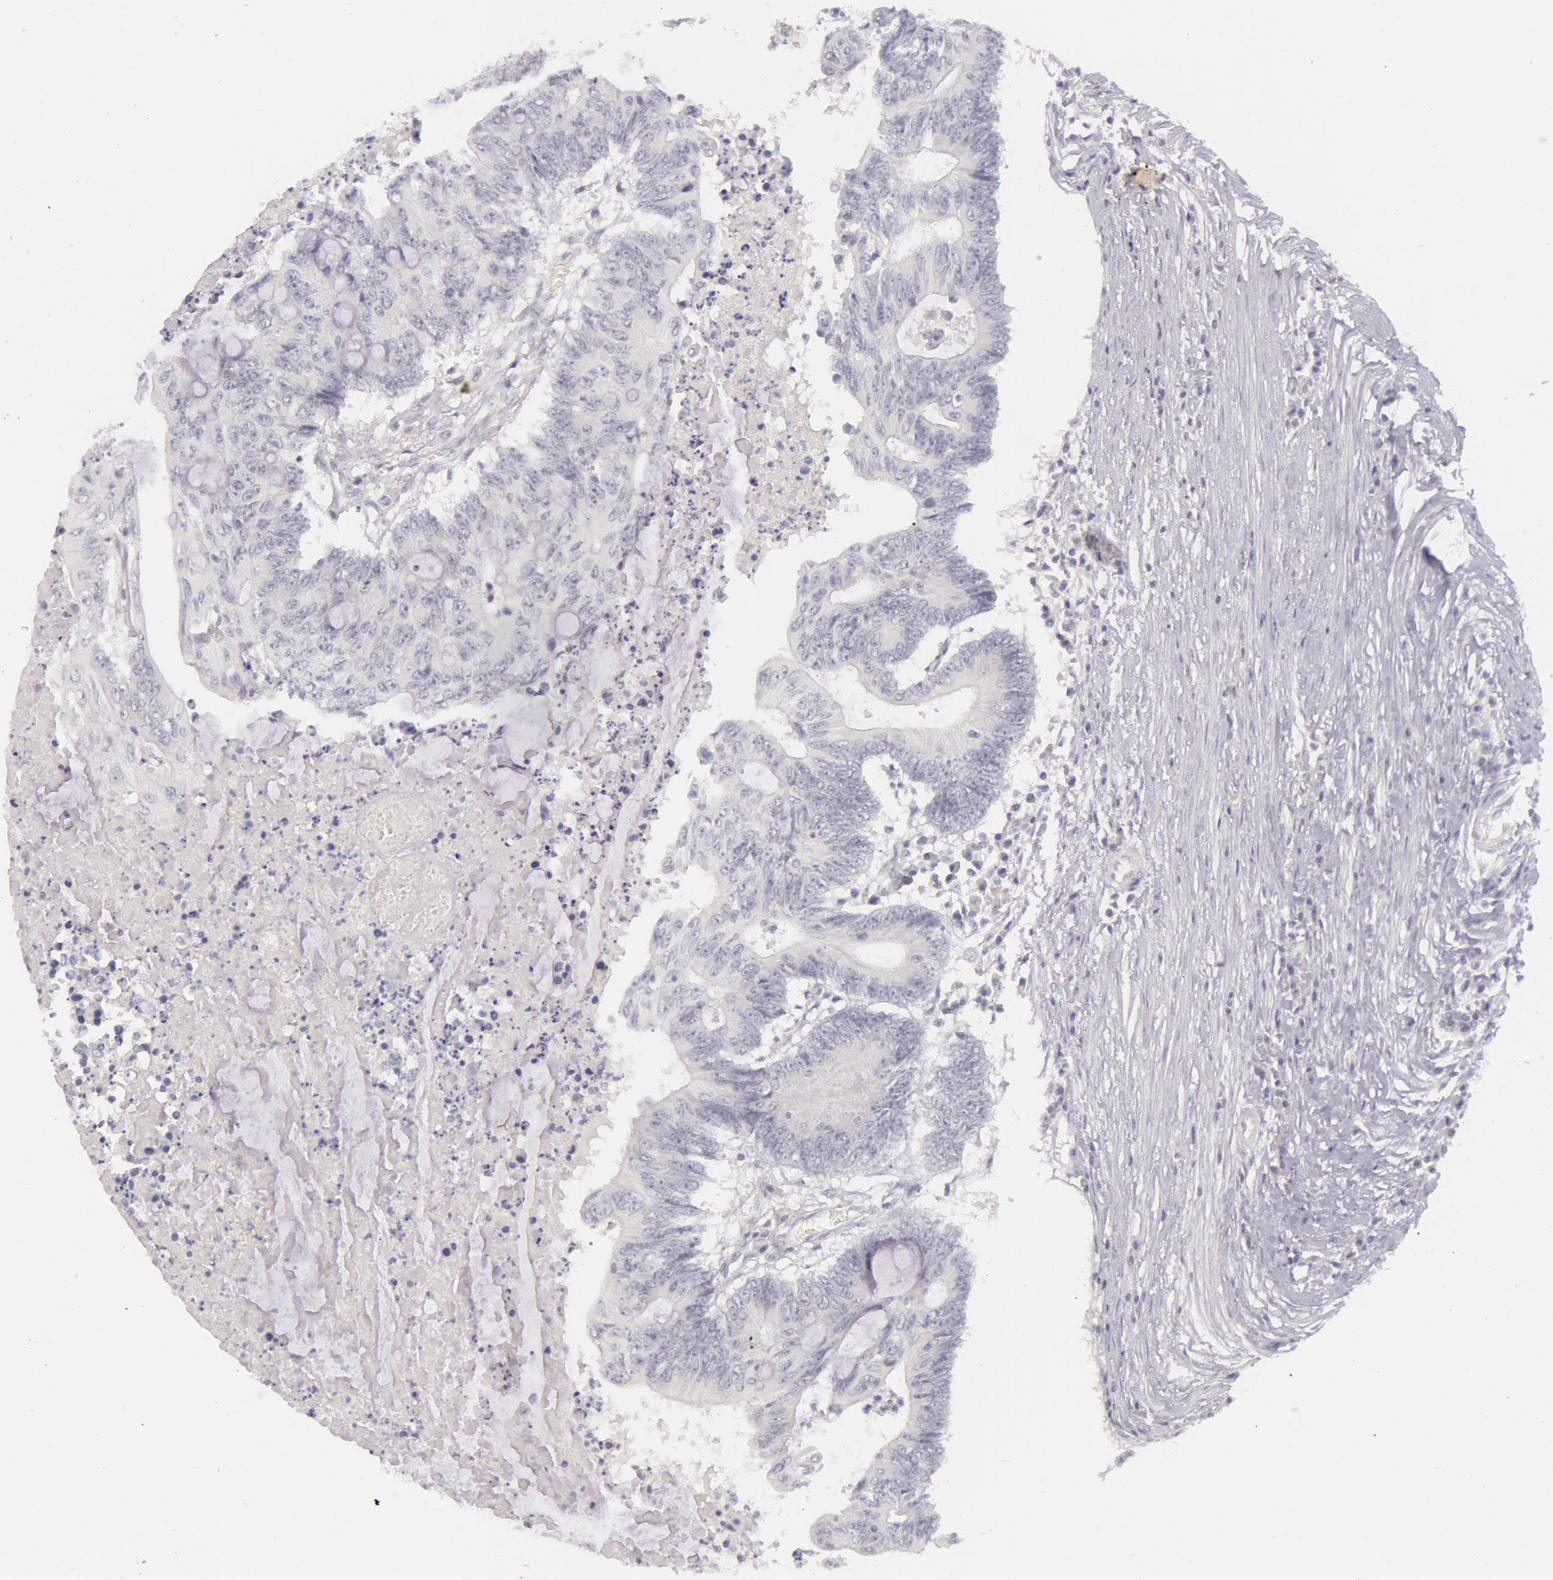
{"staining": {"intensity": "negative", "quantity": "none", "location": "none"}, "tissue": "colorectal cancer", "cell_type": "Tumor cells", "image_type": "cancer", "snomed": [{"axis": "morphology", "description": "Adenocarcinoma, NOS"}, {"axis": "topography", "description": "Colon"}], "caption": "A histopathology image of human colorectal cancer (adenocarcinoma) is negative for staining in tumor cells. (DAB immunohistochemistry (IHC), high magnification).", "gene": "RBMY1F", "patient": {"sex": "male", "age": 65}}